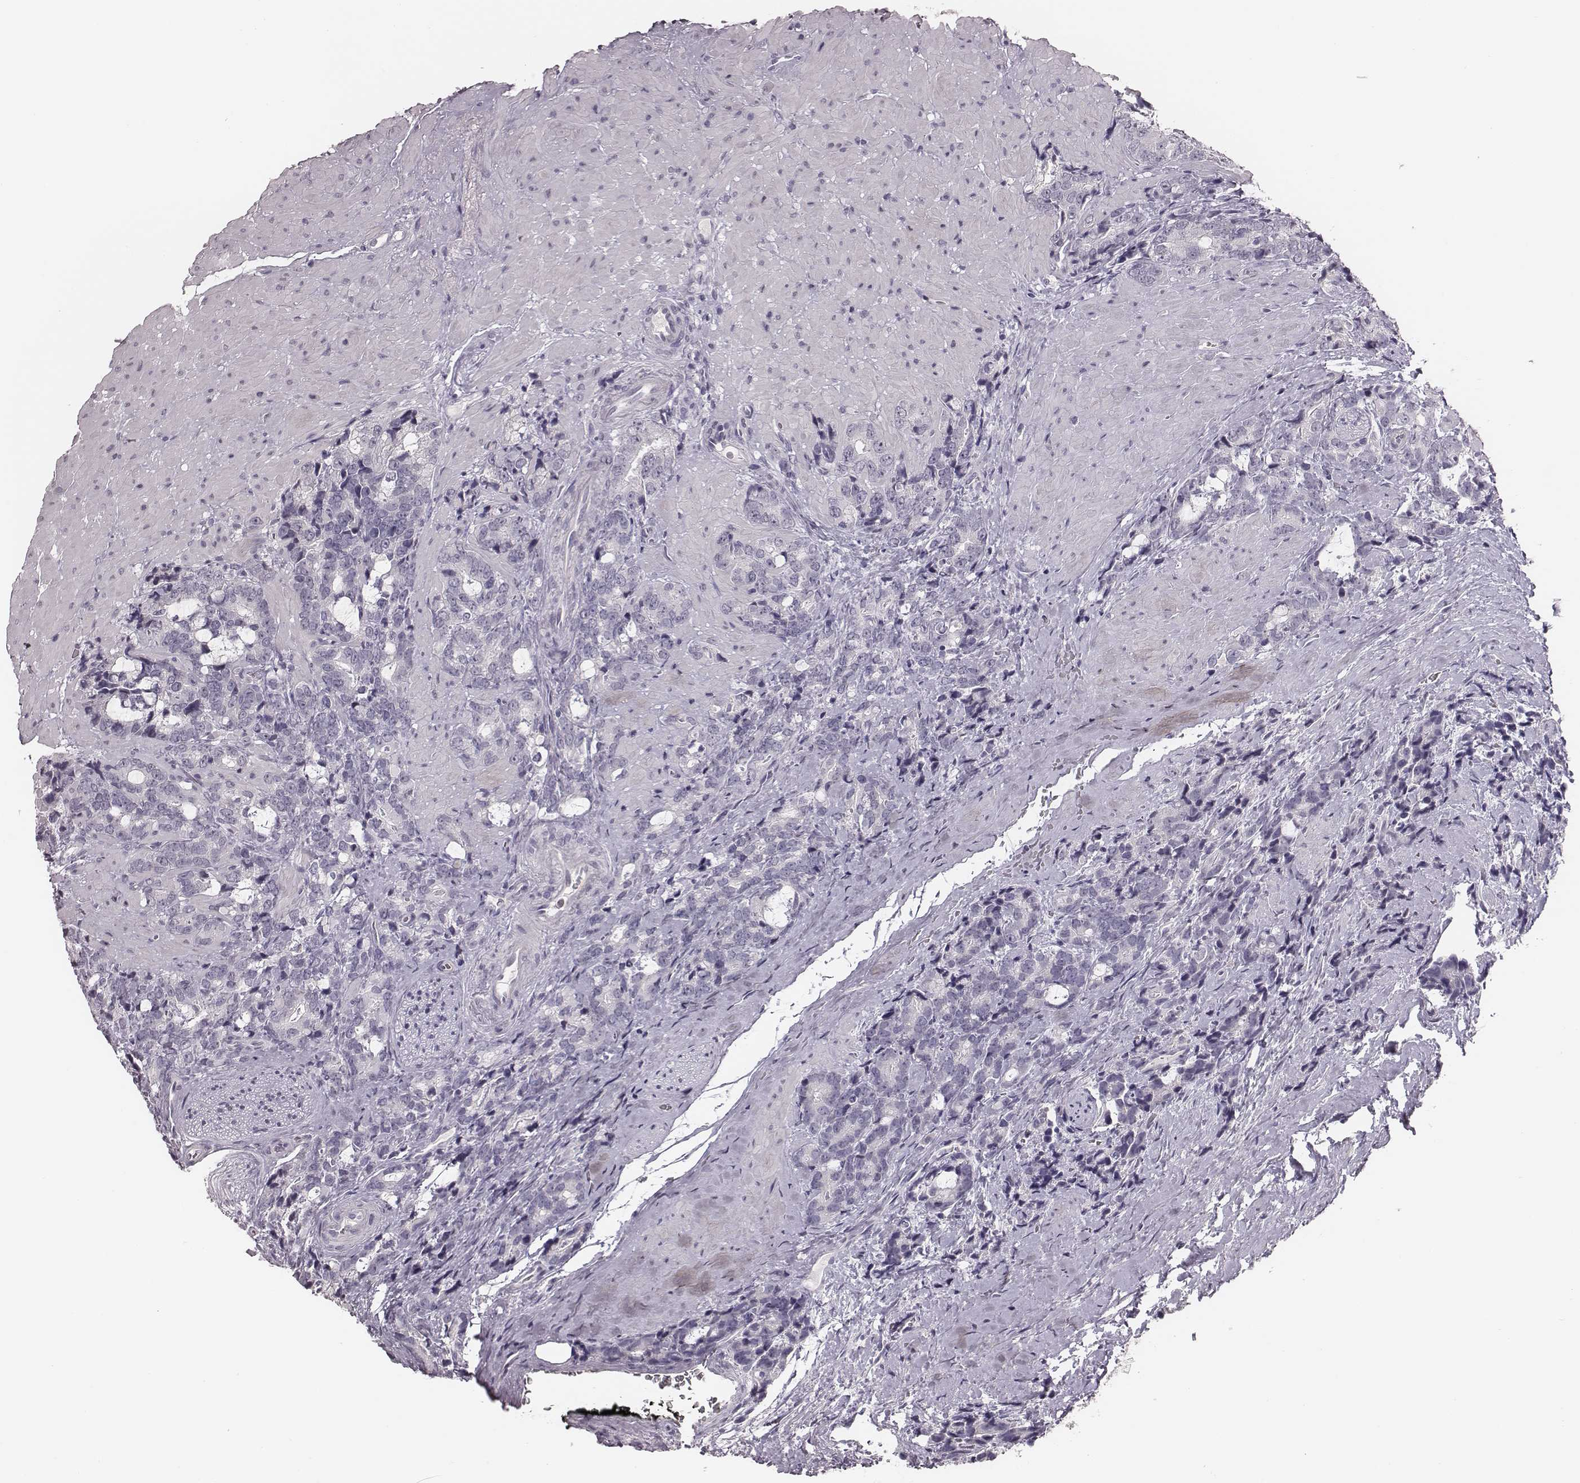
{"staining": {"intensity": "negative", "quantity": "none", "location": "none"}, "tissue": "prostate cancer", "cell_type": "Tumor cells", "image_type": "cancer", "snomed": [{"axis": "morphology", "description": "Adenocarcinoma, High grade"}, {"axis": "topography", "description": "Prostate"}], "caption": "Histopathology image shows no protein expression in tumor cells of prostate cancer (high-grade adenocarcinoma) tissue.", "gene": "CSHL1", "patient": {"sex": "male", "age": 74}}